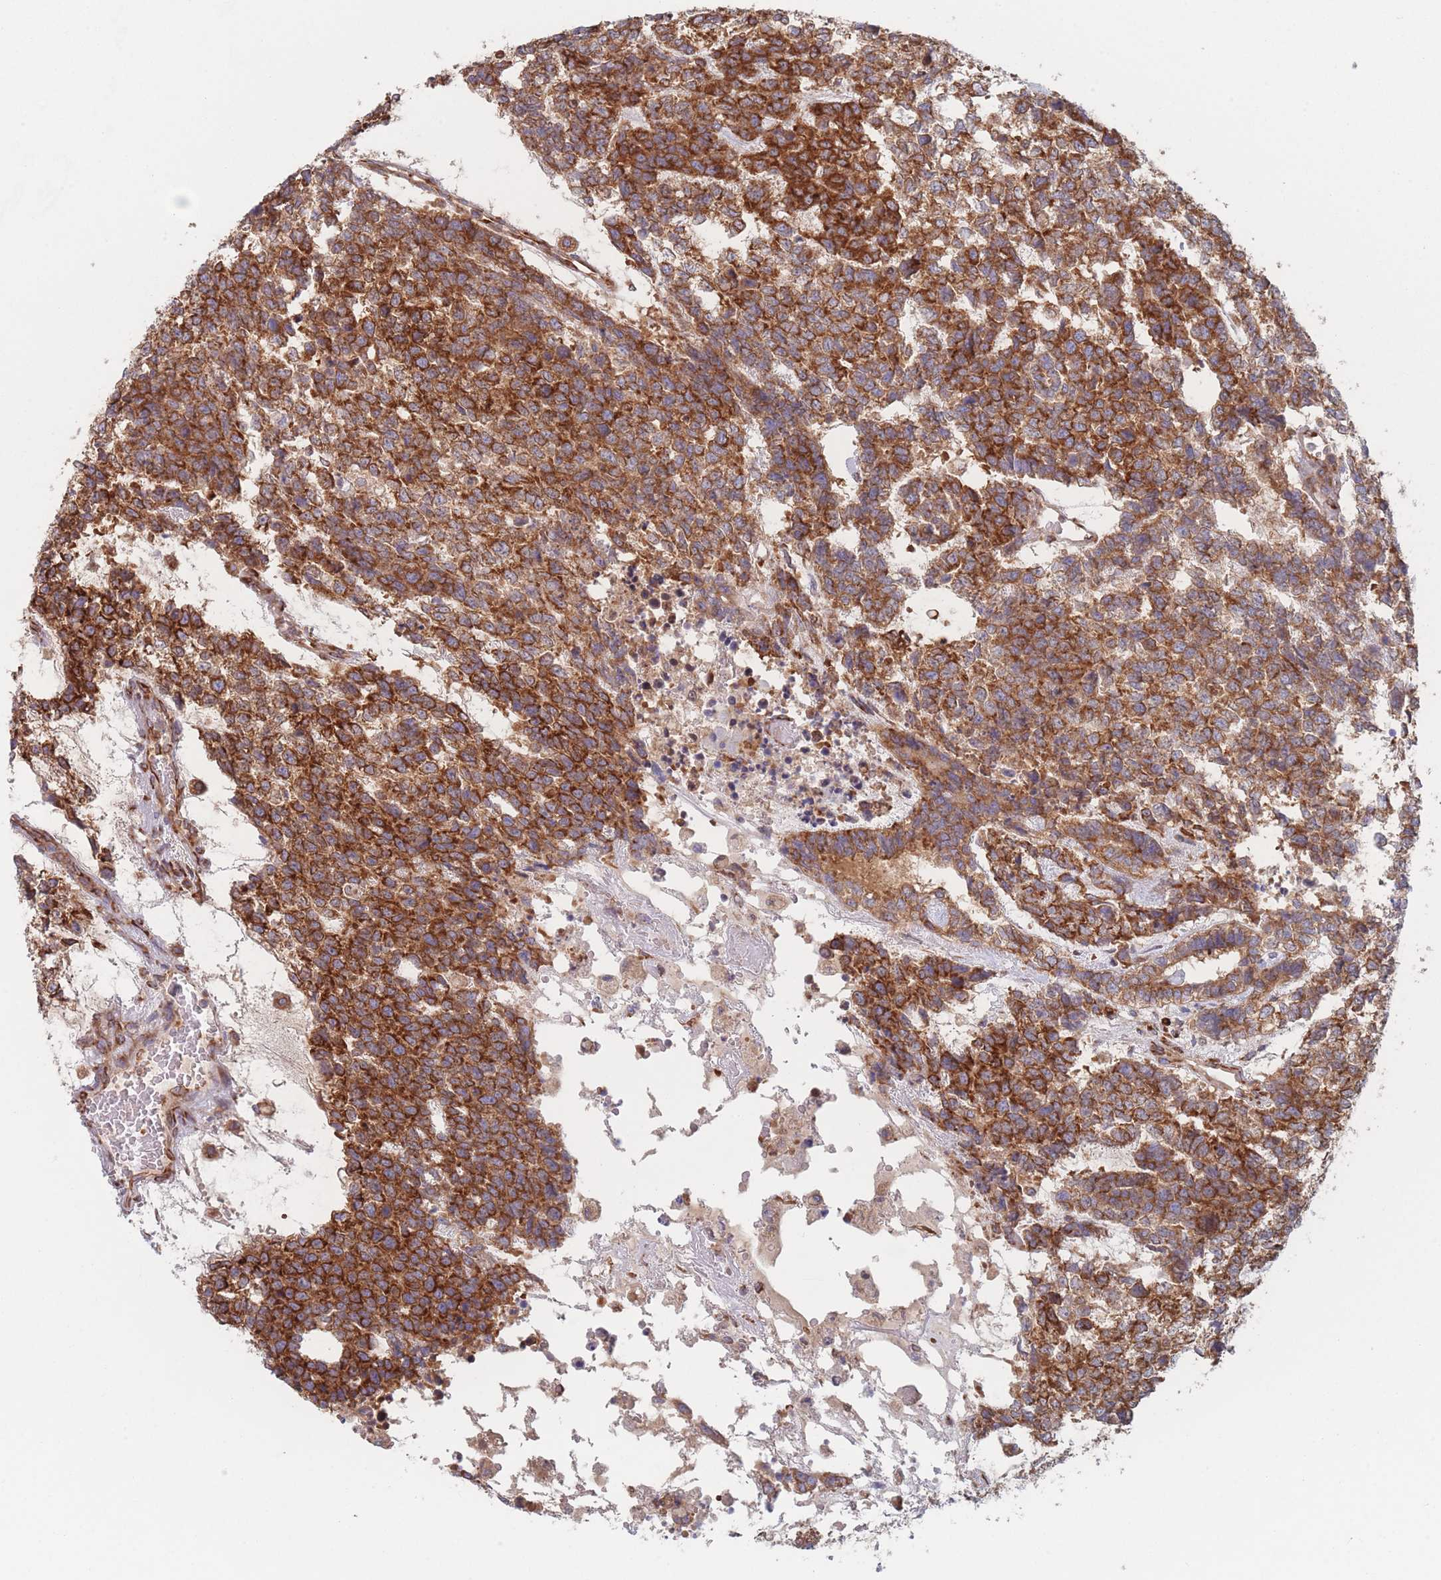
{"staining": {"intensity": "moderate", "quantity": ">75%", "location": "cytoplasmic/membranous"}, "tissue": "testis cancer", "cell_type": "Tumor cells", "image_type": "cancer", "snomed": [{"axis": "morphology", "description": "Carcinoma, Embryonal, NOS"}, {"axis": "topography", "description": "Testis"}], "caption": "High-magnification brightfield microscopy of embryonal carcinoma (testis) stained with DAB (3,3'-diaminobenzidine) (brown) and counterstained with hematoxylin (blue). tumor cells exhibit moderate cytoplasmic/membranous expression is identified in approximately>75% of cells. Nuclei are stained in blue.", "gene": "EEF1B2", "patient": {"sex": "male", "age": 23}}